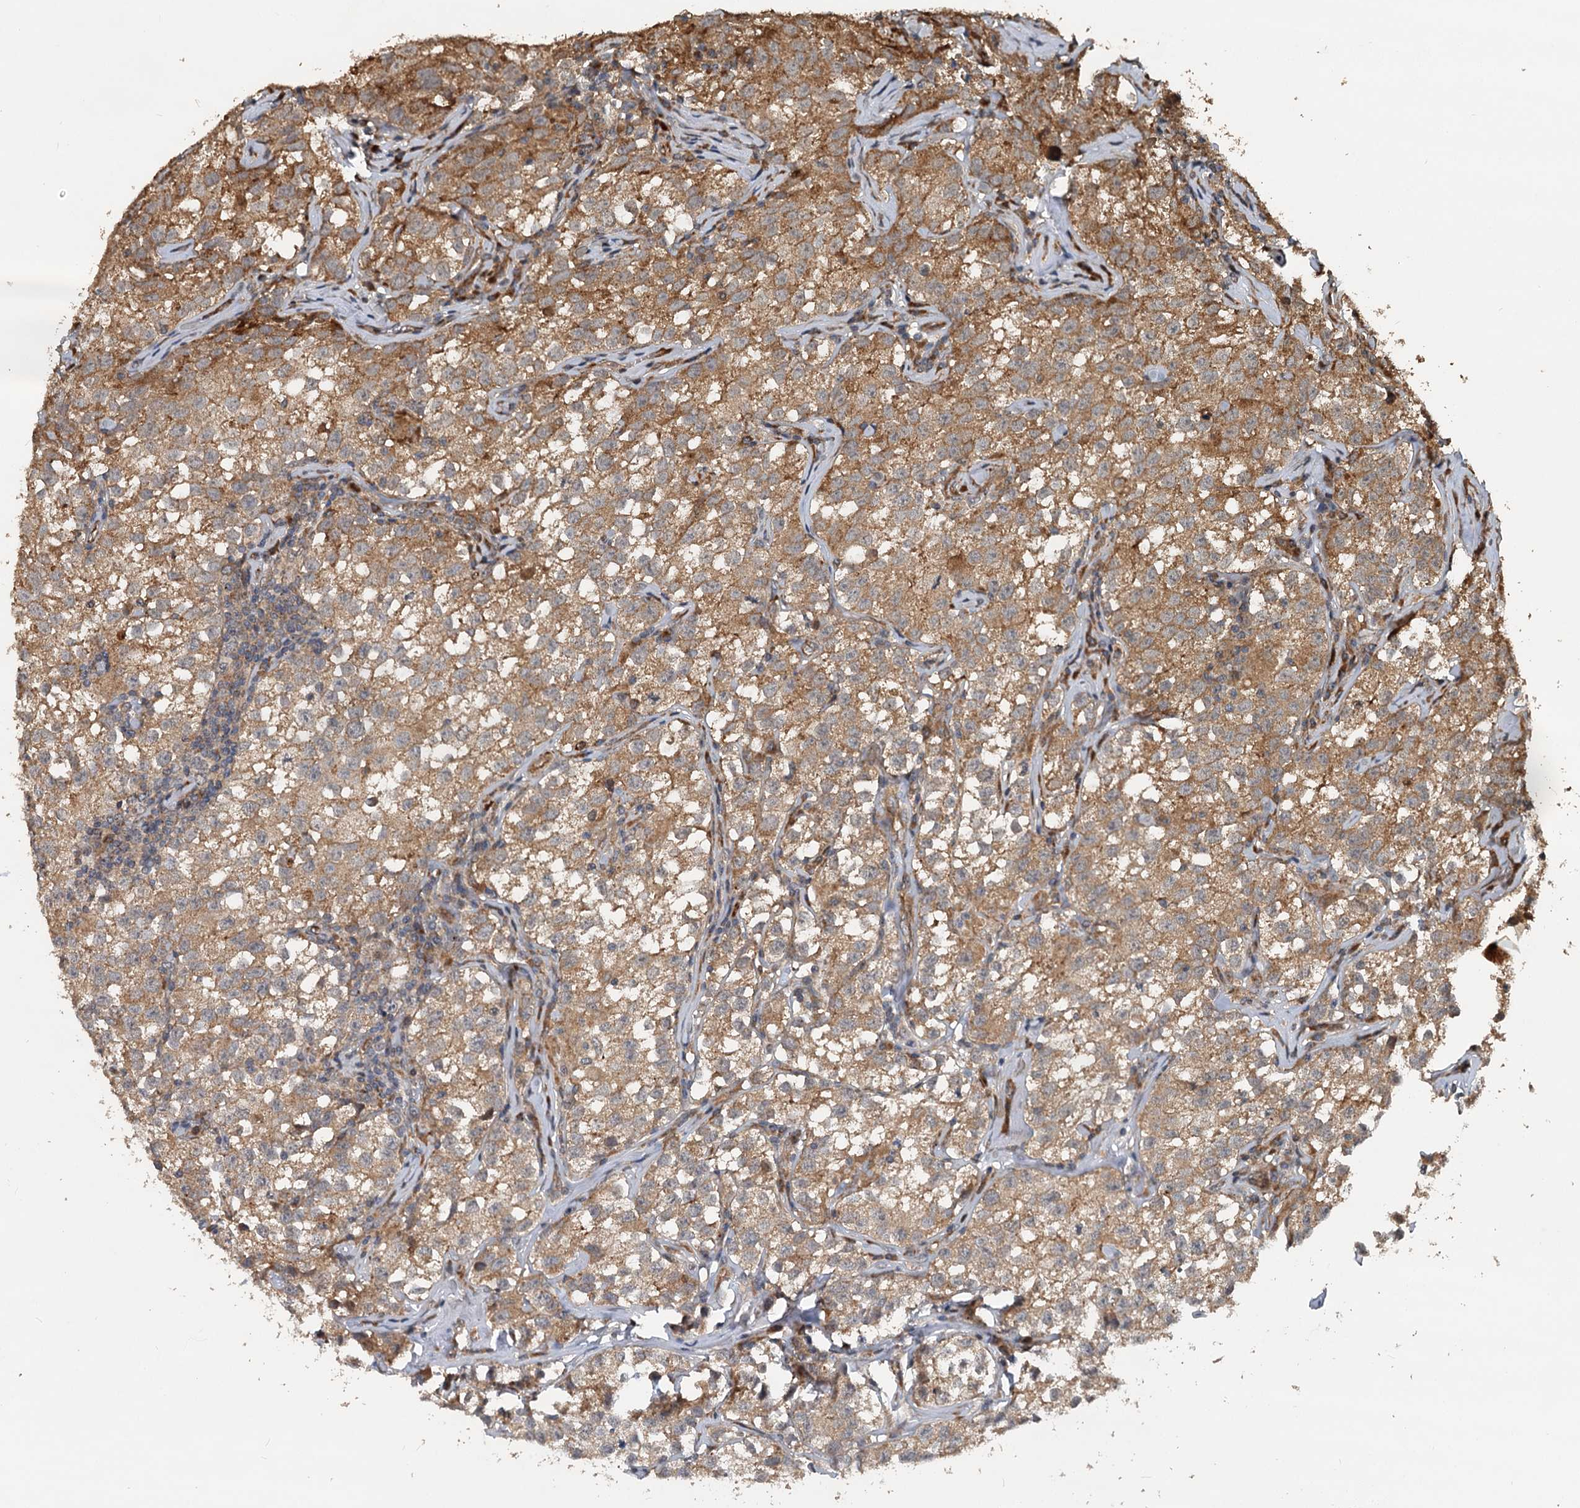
{"staining": {"intensity": "moderate", "quantity": ">75%", "location": "cytoplasmic/membranous"}, "tissue": "testis cancer", "cell_type": "Tumor cells", "image_type": "cancer", "snomed": [{"axis": "morphology", "description": "Seminoma, NOS"}, {"axis": "morphology", "description": "Carcinoma, Embryonal, NOS"}, {"axis": "topography", "description": "Testis"}], "caption": "Testis embryonal carcinoma stained with a brown dye shows moderate cytoplasmic/membranous positive expression in approximately >75% of tumor cells.", "gene": "LRRK2", "patient": {"sex": "male", "age": 43}}